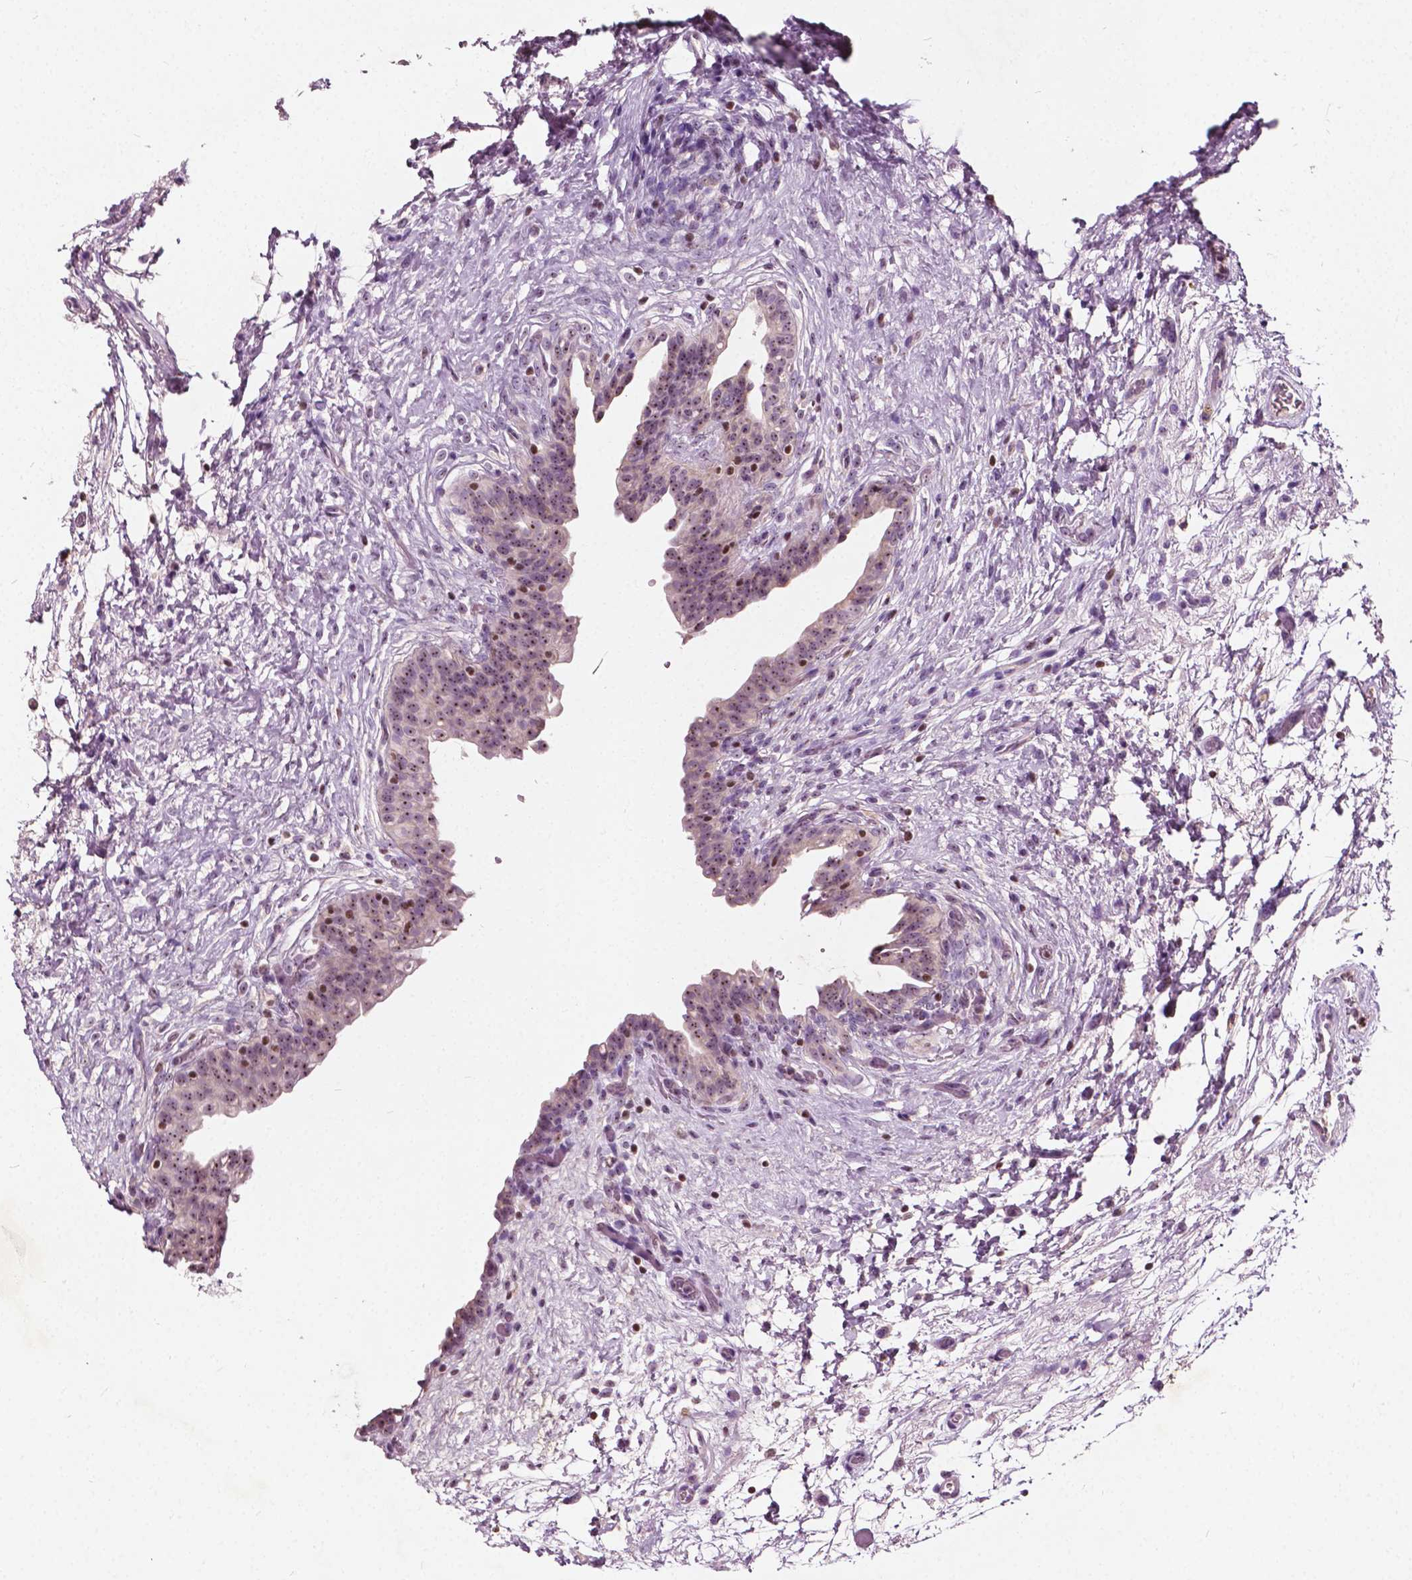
{"staining": {"intensity": "moderate", "quantity": ">75%", "location": "nuclear"}, "tissue": "urinary bladder", "cell_type": "Urothelial cells", "image_type": "normal", "snomed": [{"axis": "morphology", "description": "Normal tissue, NOS"}, {"axis": "topography", "description": "Urinary bladder"}], "caption": "IHC (DAB (3,3'-diaminobenzidine)) staining of normal human urinary bladder reveals moderate nuclear protein positivity in about >75% of urothelial cells. IHC stains the protein of interest in brown and the nuclei are stained blue.", "gene": "ODF3L2", "patient": {"sex": "male", "age": 69}}